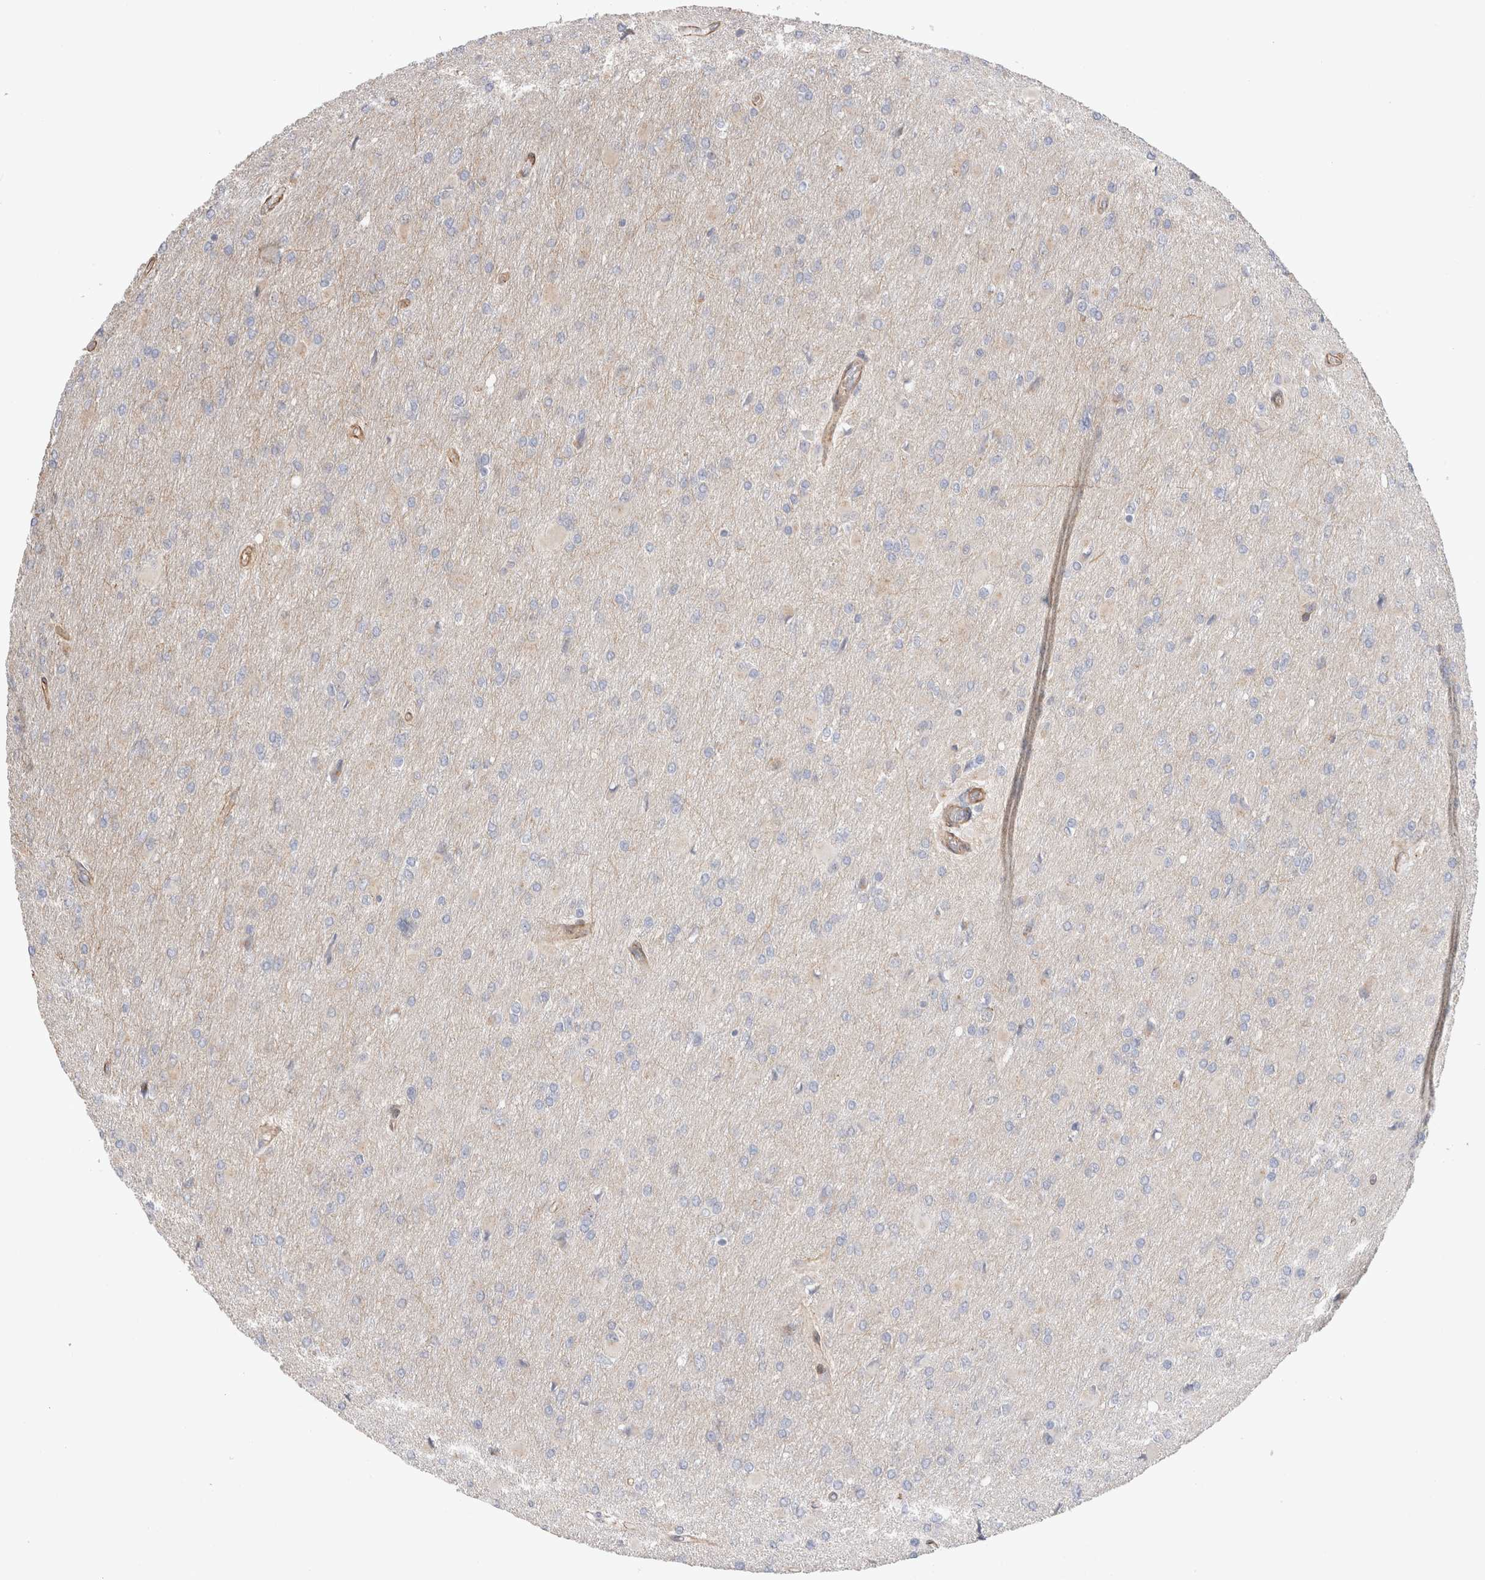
{"staining": {"intensity": "negative", "quantity": "none", "location": "none"}, "tissue": "glioma", "cell_type": "Tumor cells", "image_type": "cancer", "snomed": [{"axis": "morphology", "description": "Glioma, malignant, High grade"}, {"axis": "topography", "description": "Cerebral cortex"}], "caption": "Histopathology image shows no protein expression in tumor cells of glioma tissue.", "gene": "CAAP1", "patient": {"sex": "female", "age": 36}}